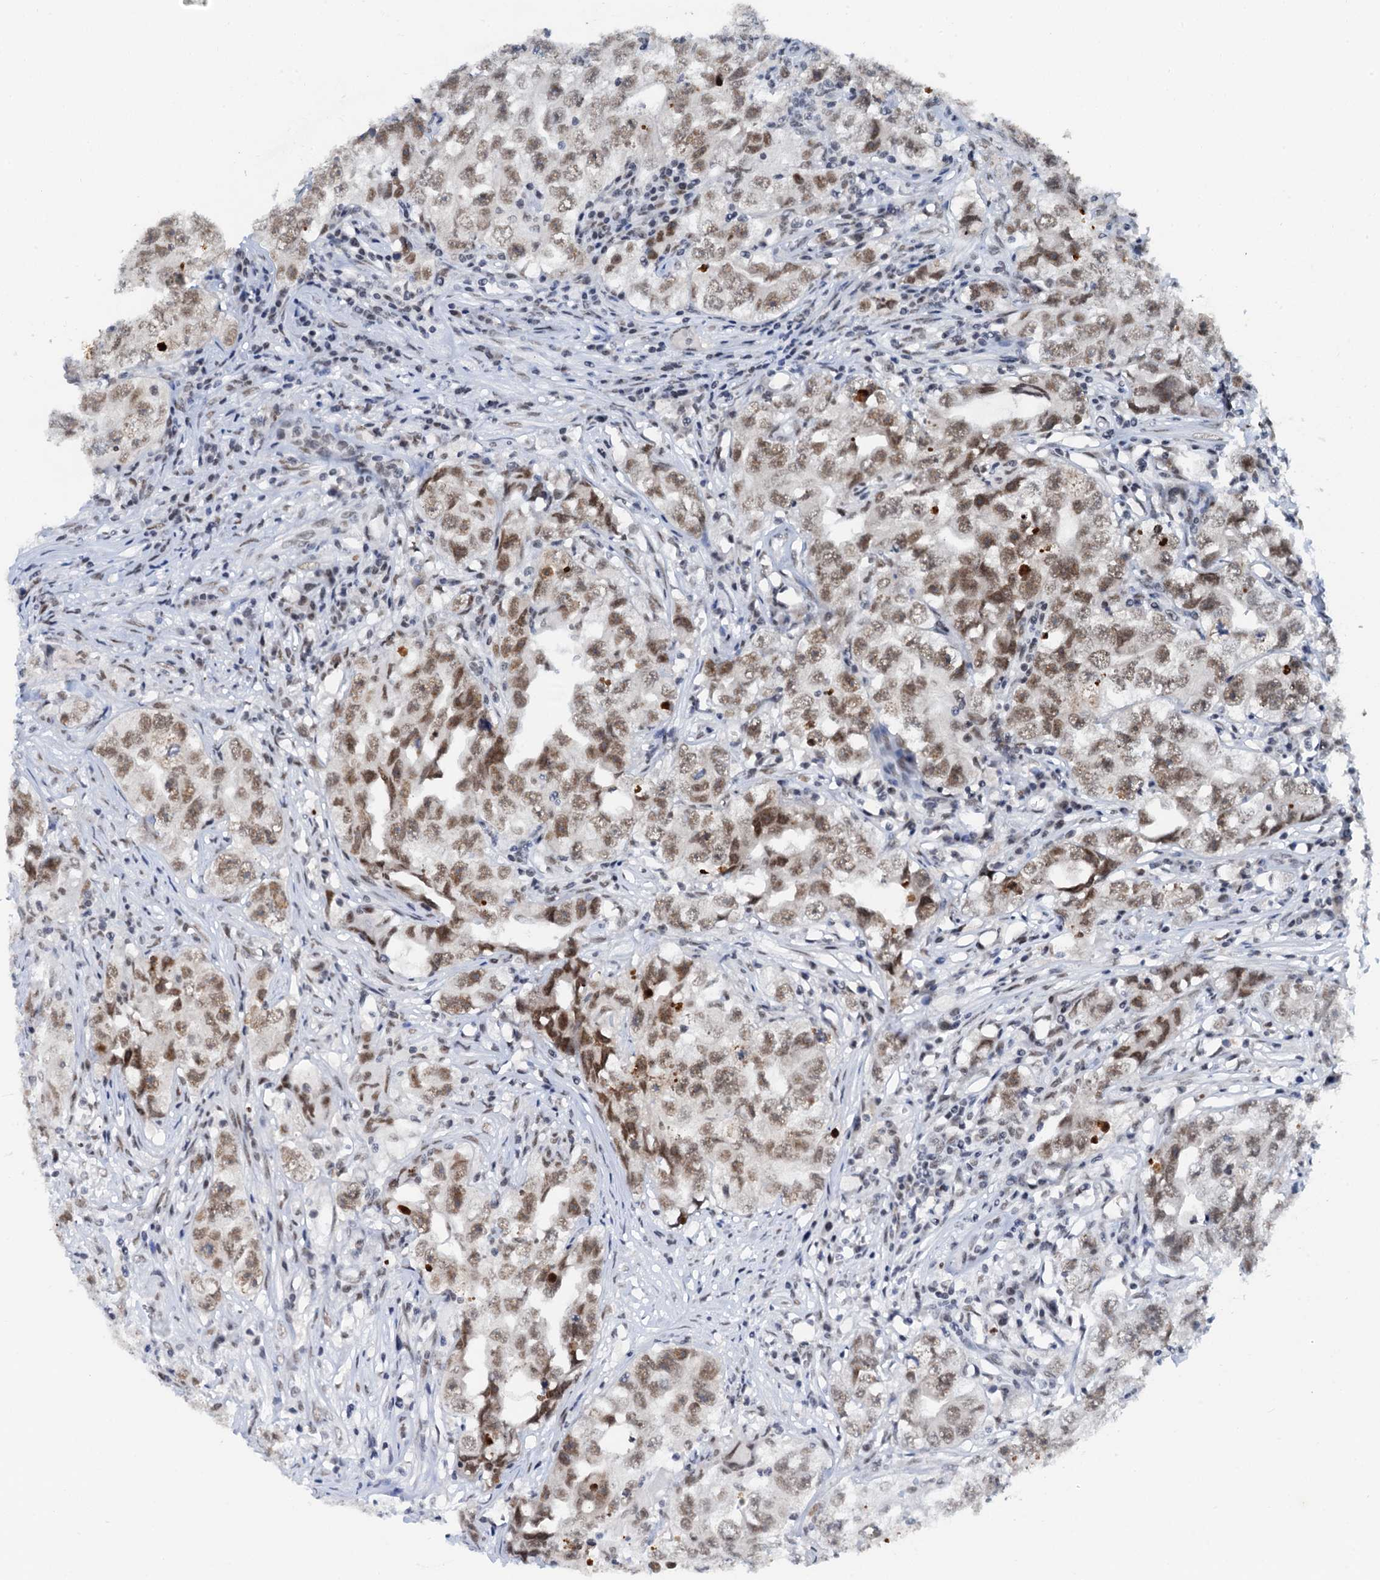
{"staining": {"intensity": "moderate", "quantity": ">75%", "location": "nuclear"}, "tissue": "testis cancer", "cell_type": "Tumor cells", "image_type": "cancer", "snomed": [{"axis": "morphology", "description": "Seminoma, NOS"}, {"axis": "morphology", "description": "Carcinoma, Embryonal, NOS"}, {"axis": "topography", "description": "Testis"}], "caption": "Testis cancer (seminoma) stained for a protein displays moderate nuclear positivity in tumor cells. The staining was performed using DAB (3,3'-diaminobenzidine) to visualize the protein expression in brown, while the nuclei were stained in blue with hematoxylin (Magnification: 20x).", "gene": "SNRPD1", "patient": {"sex": "male", "age": 43}}